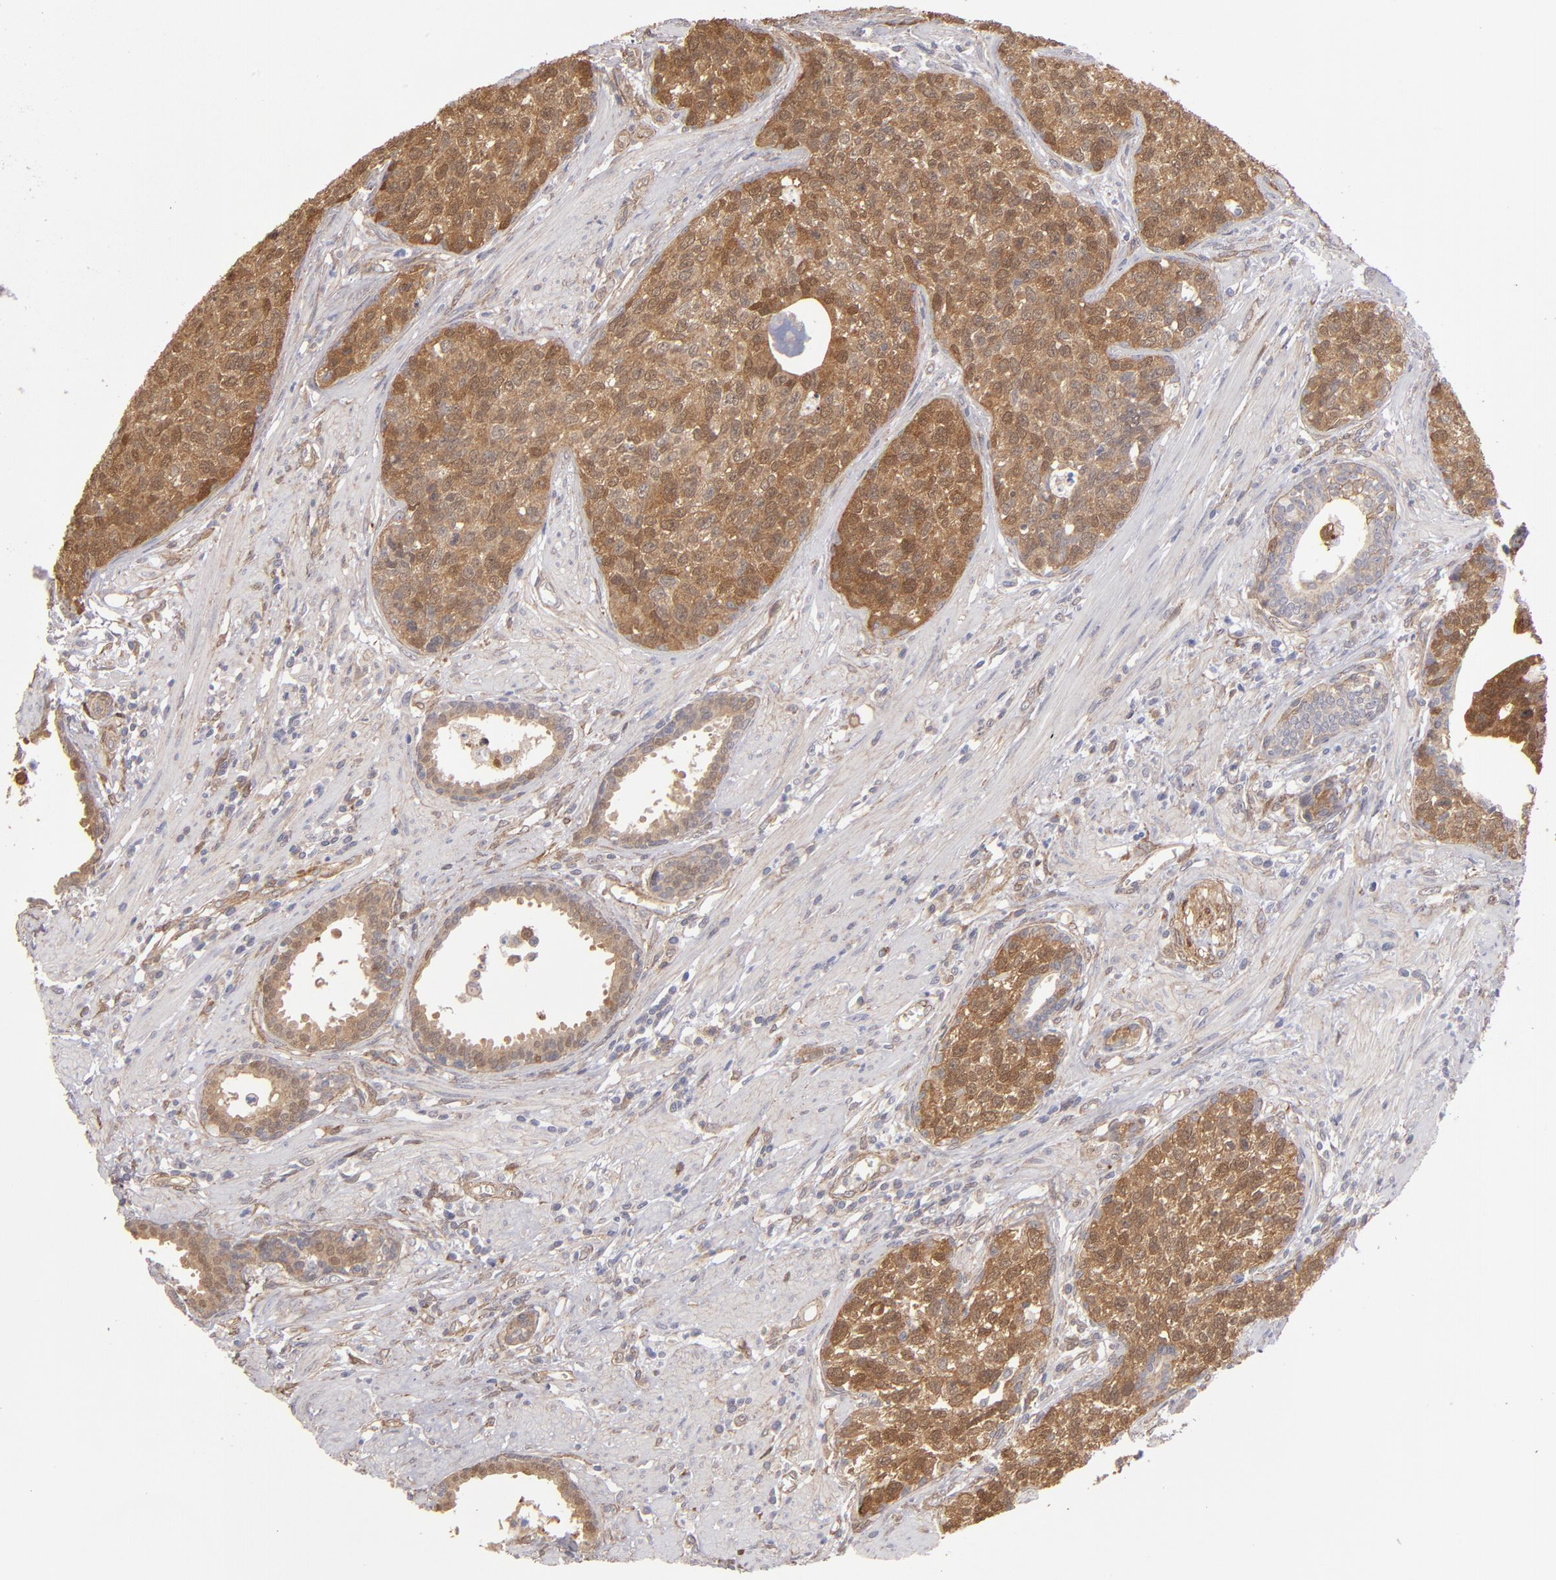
{"staining": {"intensity": "moderate", "quantity": ">75%", "location": "cytoplasmic/membranous,nuclear"}, "tissue": "urothelial cancer", "cell_type": "Tumor cells", "image_type": "cancer", "snomed": [{"axis": "morphology", "description": "Urothelial carcinoma, High grade"}, {"axis": "topography", "description": "Urinary bladder"}], "caption": "Urothelial carcinoma (high-grade) stained with DAB (3,3'-diaminobenzidine) IHC displays medium levels of moderate cytoplasmic/membranous and nuclear expression in about >75% of tumor cells. (DAB (3,3'-diaminobenzidine) IHC, brown staining for protein, blue staining for nuclei).", "gene": "NDRG2", "patient": {"sex": "male", "age": 81}}